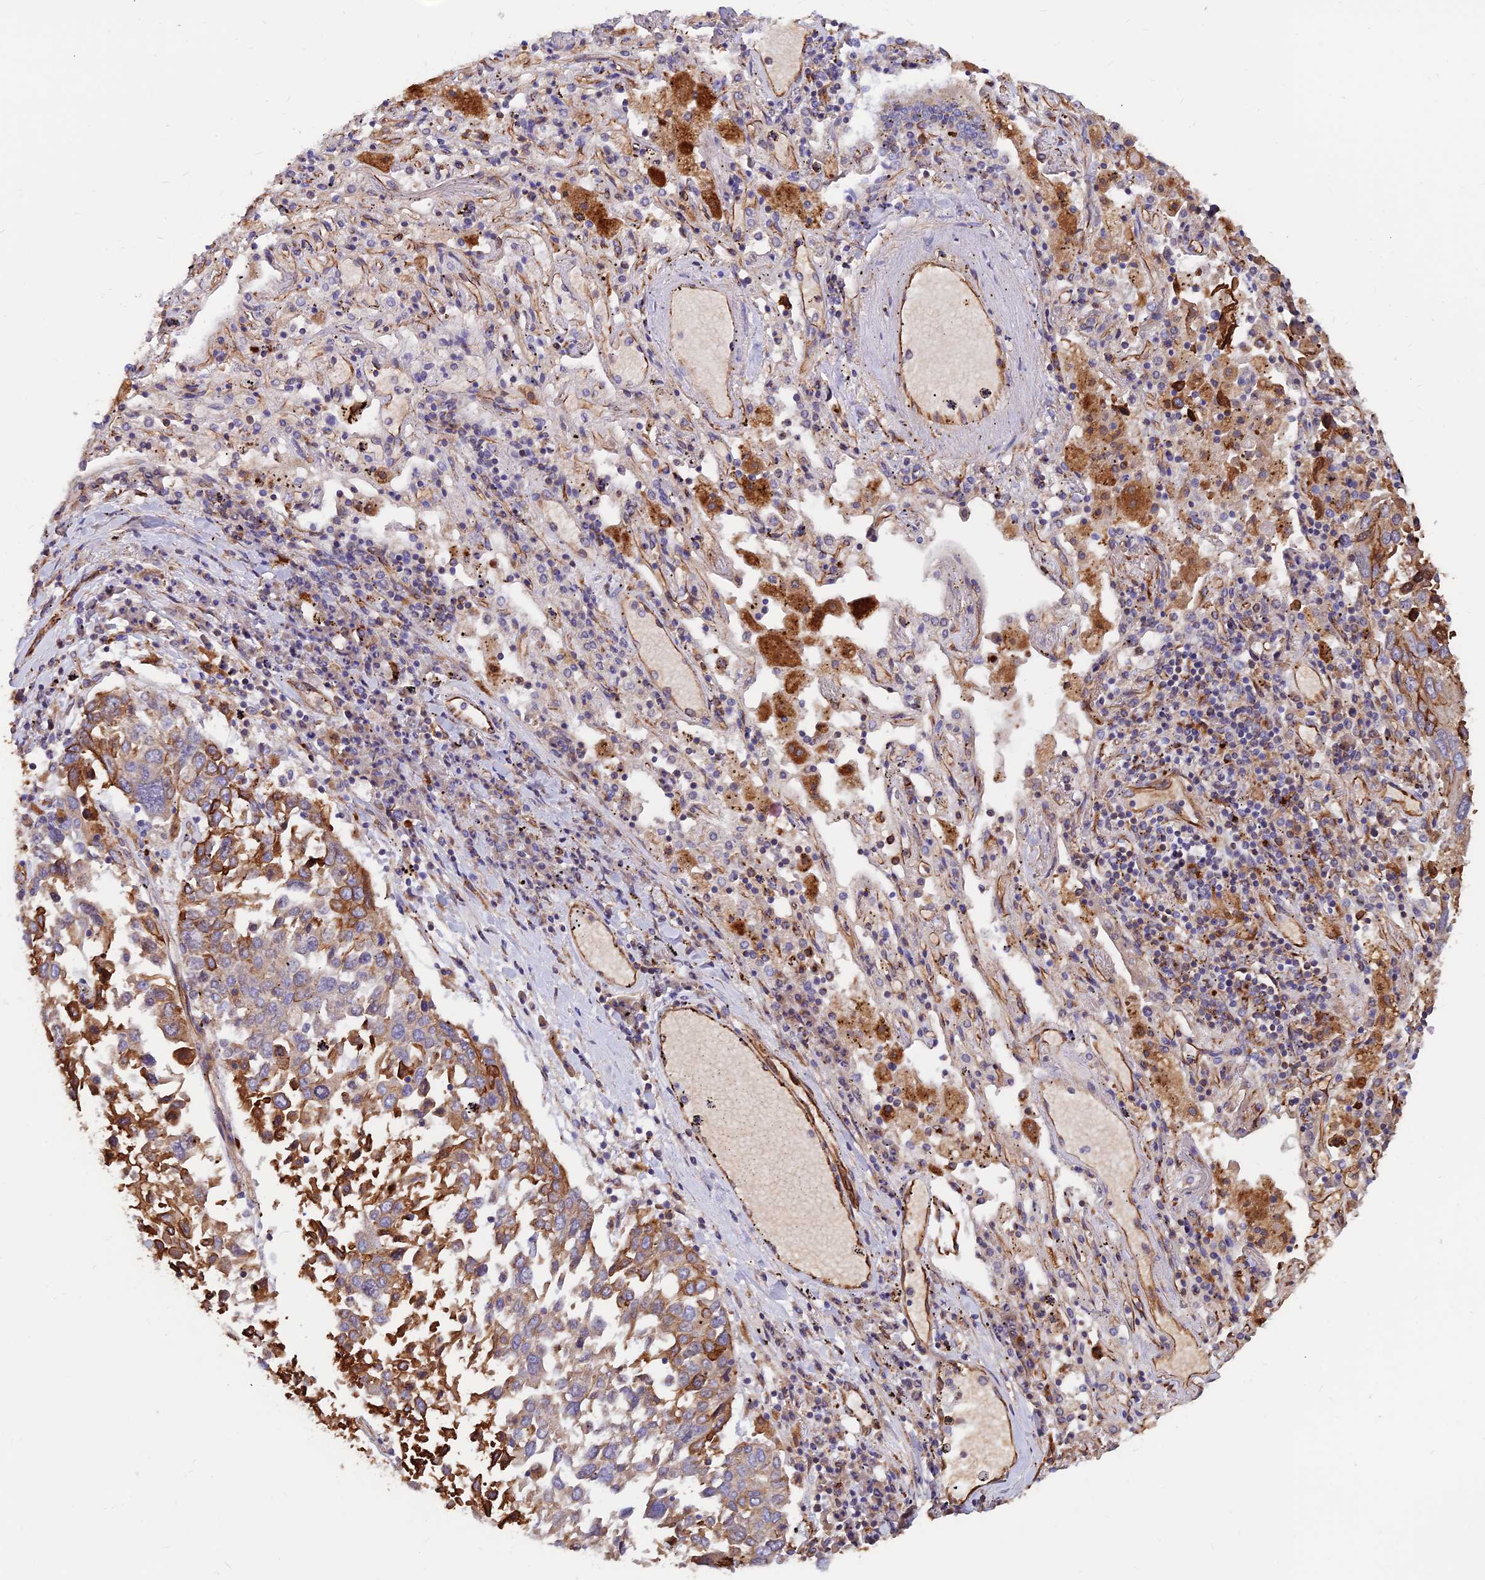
{"staining": {"intensity": "strong", "quantity": "25%-75%", "location": "cytoplasmic/membranous"}, "tissue": "lung cancer", "cell_type": "Tumor cells", "image_type": "cancer", "snomed": [{"axis": "morphology", "description": "Squamous cell carcinoma, NOS"}, {"axis": "topography", "description": "Lung"}], "caption": "Protein staining demonstrates strong cytoplasmic/membranous positivity in approximately 25%-75% of tumor cells in squamous cell carcinoma (lung).", "gene": "CDK18", "patient": {"sex": "male", "age": 65}}